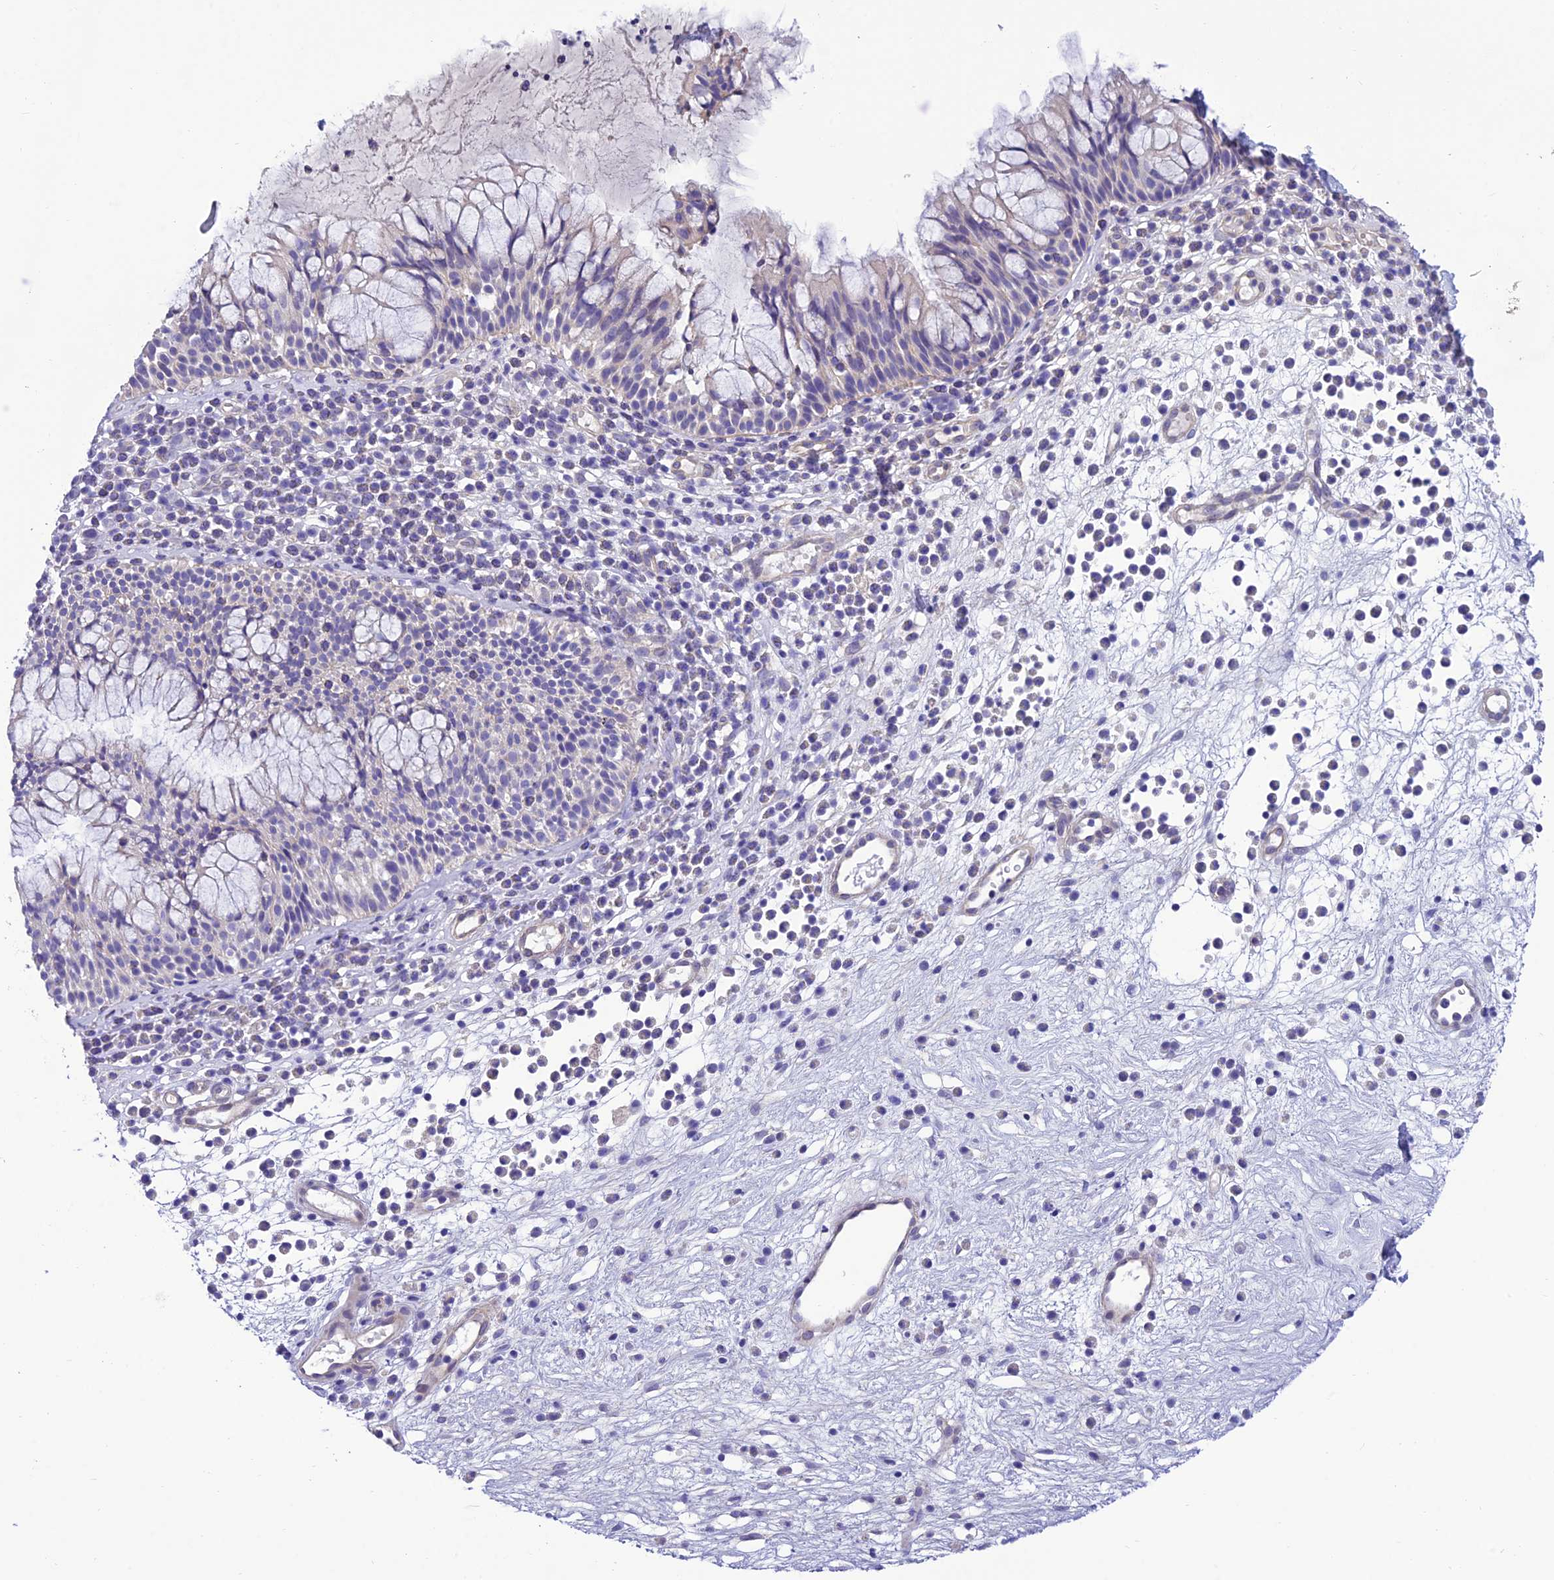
{"staining": {"intensity": "negative", "quantity": "none", "location": "none"}, "tissue": "nasopharynx", "cell_type": "Respiratory epithelial cells", "image_type": "normal", "snomed": [{"axis": "morphology", "description": "Normal tissue, NOS"}, {"axis": "morphology", "description": "Inflammation, NOS"}, {"axis": "topography", "description": "Nasopharynx"}], "caption": "Micrograph shows no protein expression in respiratory epithelial cells of normal nasopharynx. (Brightfield microscopy of DAB immunohistochemistry (IHC) at high magnification).", "gene": "C17orf67", "patient": {"sex": "male", "age": 70}}